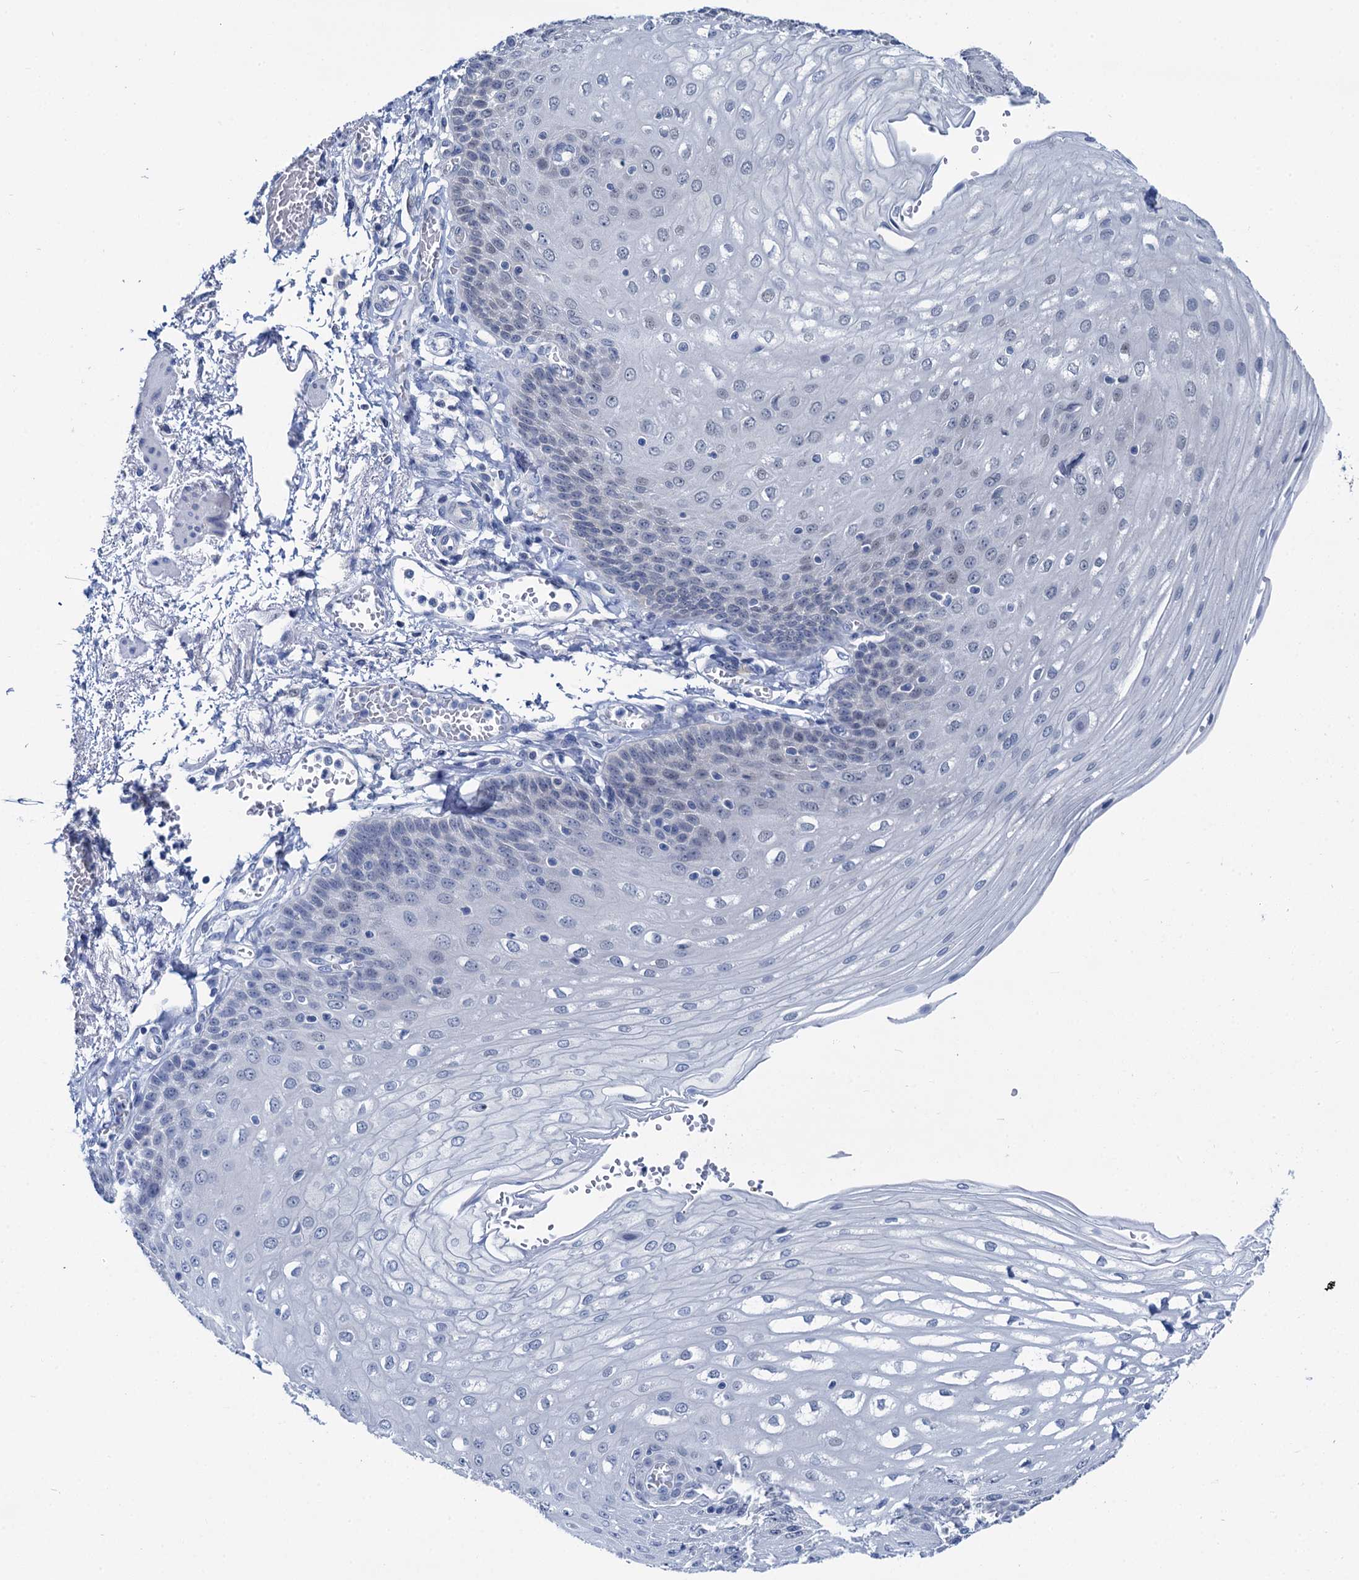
{"staining": {"intensity": "negative", "quantity": "none", "location": "none"}, "tissue": "esophagus", "cell_type": "Squamous epithelial cells", "image_type": "normal", "snomed": [{"axis": "morphology", "description": "Normal tissue, NOS"}, {"axis": "topography", "description": "Esophagus"}], "caption": "Immunohistochemistry (IHC) of benign human esophagus demonstrates no positivity in squamous epithelial cells.", "gene": "MIOX", "patient": {"sex": "male", "age": 81}}